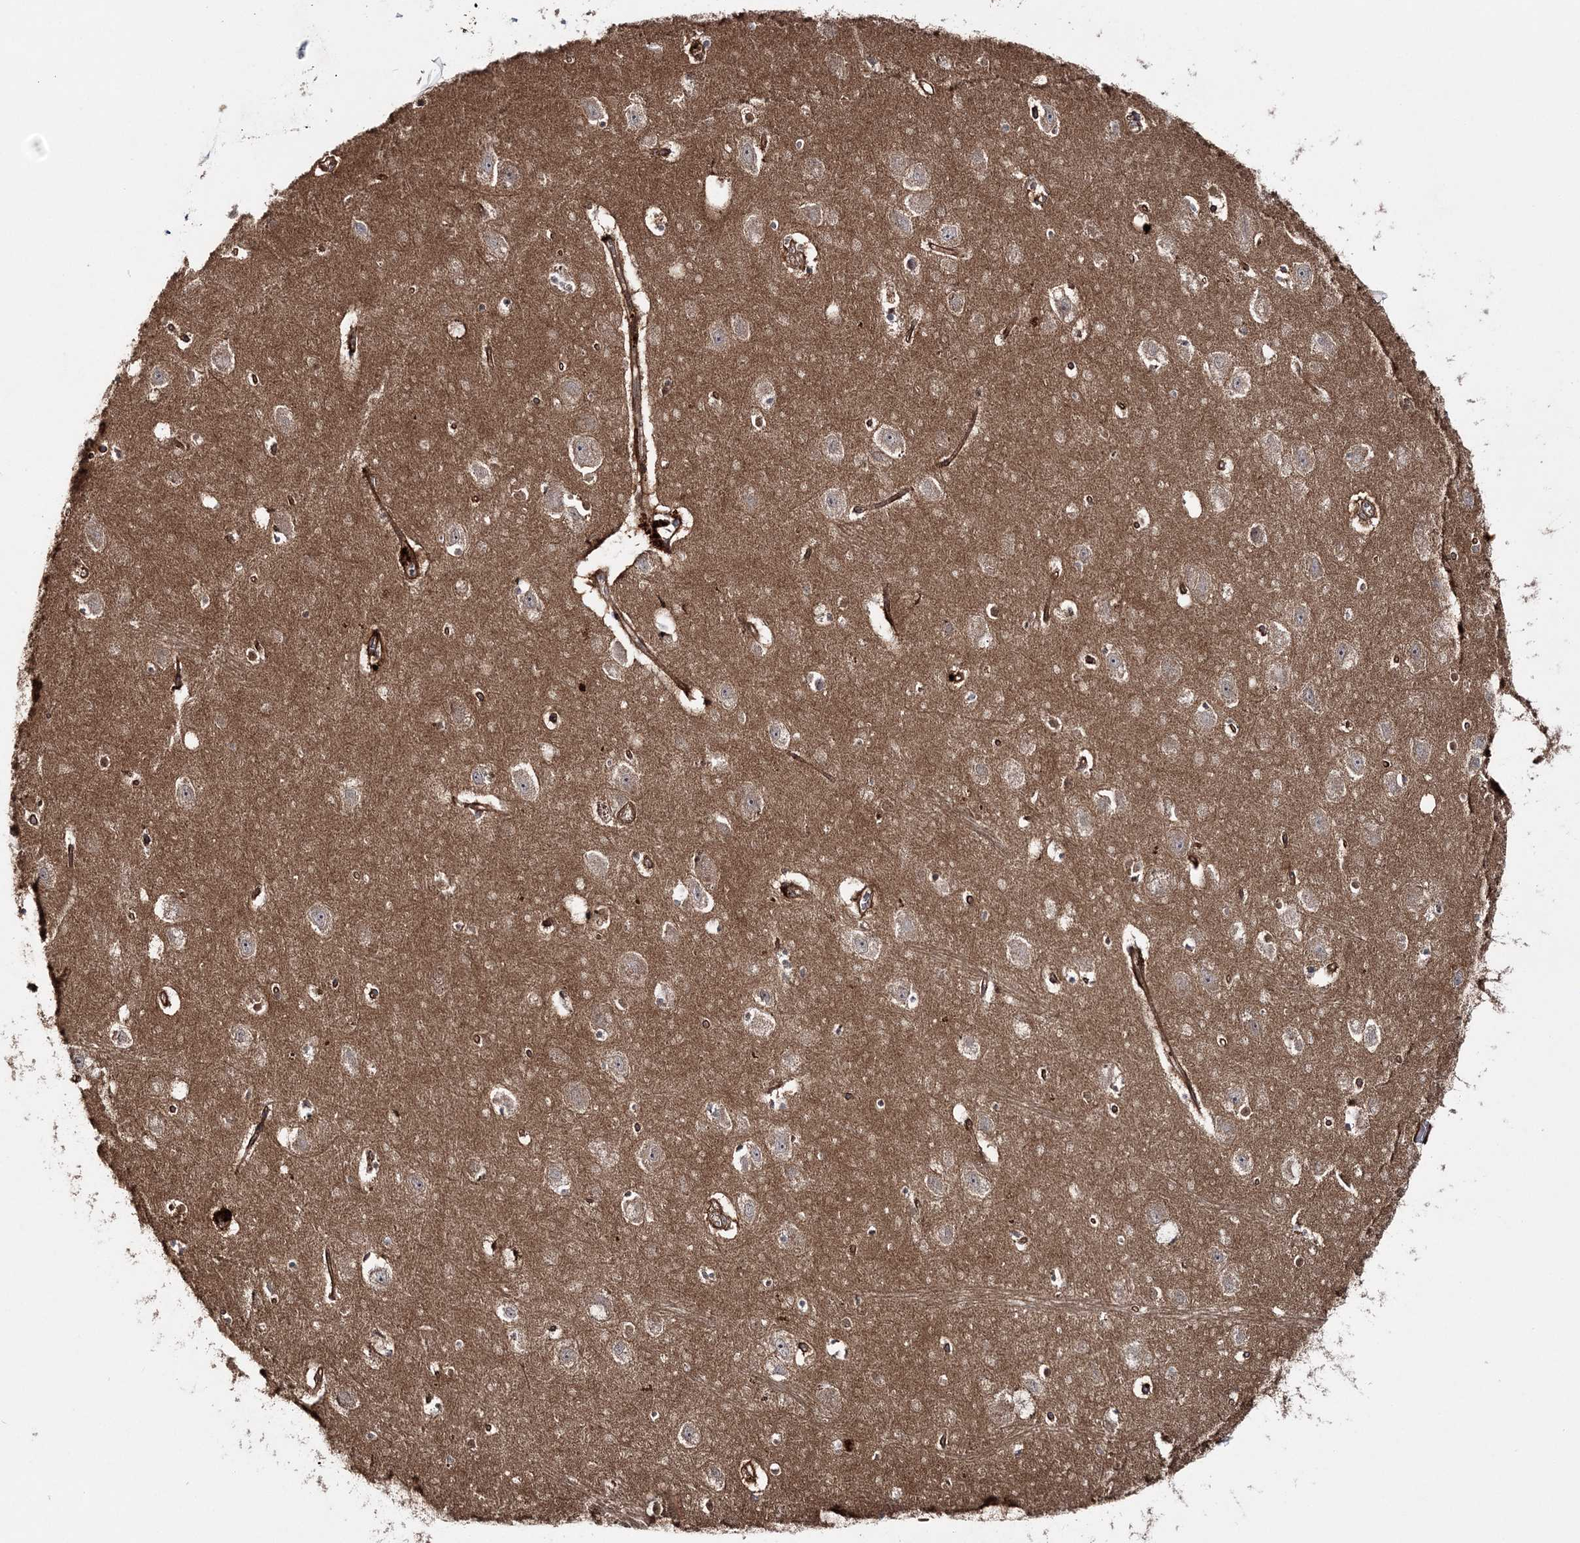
{"staining": {"intensity": "moderate", "quantity": "<25%", "location": "cytoplasmic/membranous"}, "tissue": "hippocampus", "cell_type": "Glial cells", "image_type": "normal", "snomed": [{"axis": "morphology", "description": "Normal tissue, NOS"}, {"axis": "topography", "description": "Hippocampus"}], "caption": "Immunohistochemical staining of normal hippocampus displays moderate cytoplasmic/membranous protein expression in approximately <25% of glial cells.", "gene": "MOCS2", "patient": {"sex": "female", "age": 64}}